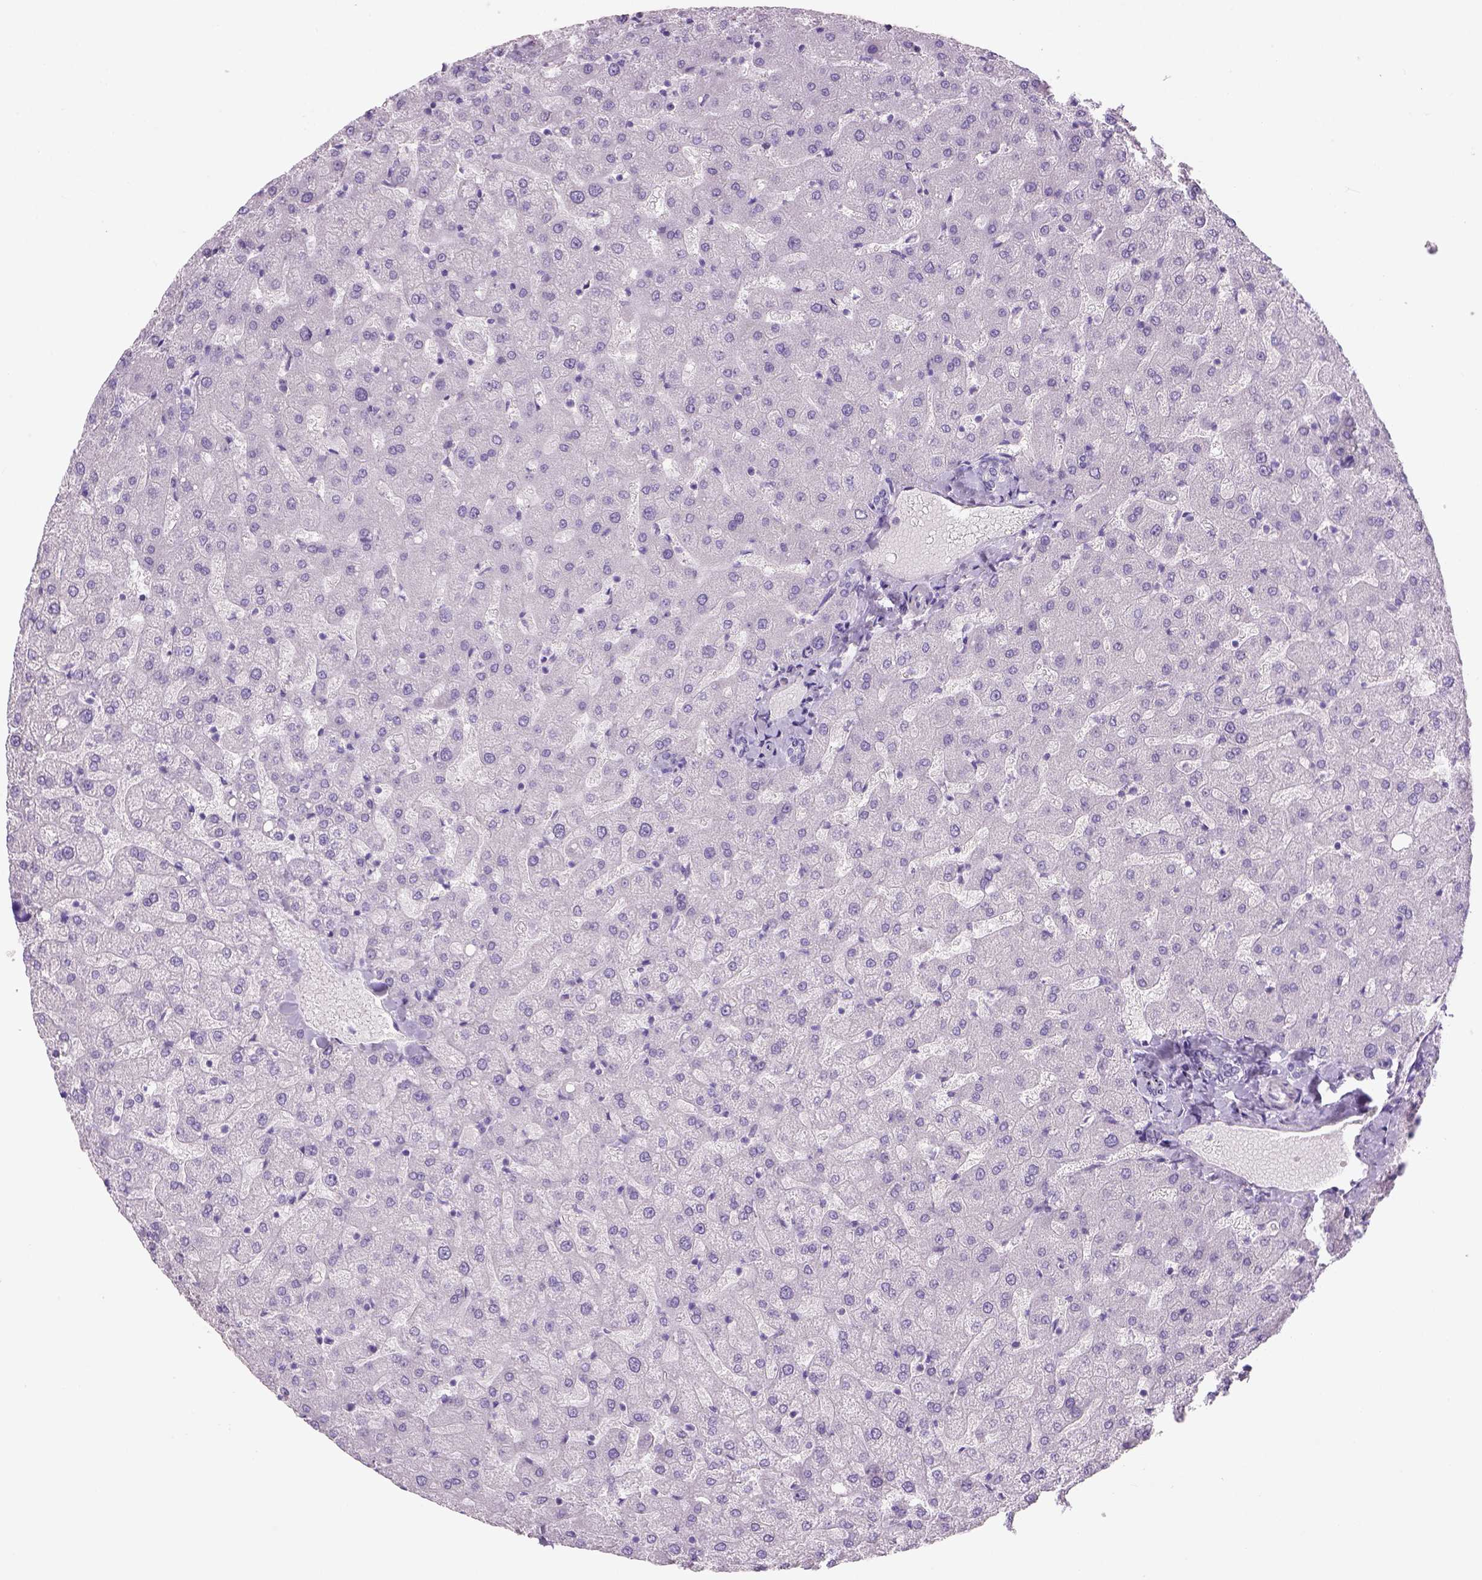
{"staining": {"intensity": "negative", "quantity": "none", "location": "none"}, "tissue": "liver", "cell_type": "Cholangiocytes", "image_type": "normal", "snomed": [{"axis": "morphology", "description": "Normal tissue, NOS"}, {"axis": "topography", "description": "Liver"}], "caption": "Normal liver was stained to show a protein in brown. There is no significant positivity in cholangiocytes. The staining was performed using DAB (3,3'-diaminobenzidine) to visualize the protein expression in brown, while the nuclei were stained in blue with hematoxylin (Magnification: 20x).", "gene": "TENM4", "patient": {"sex": "female", "age": 50}}